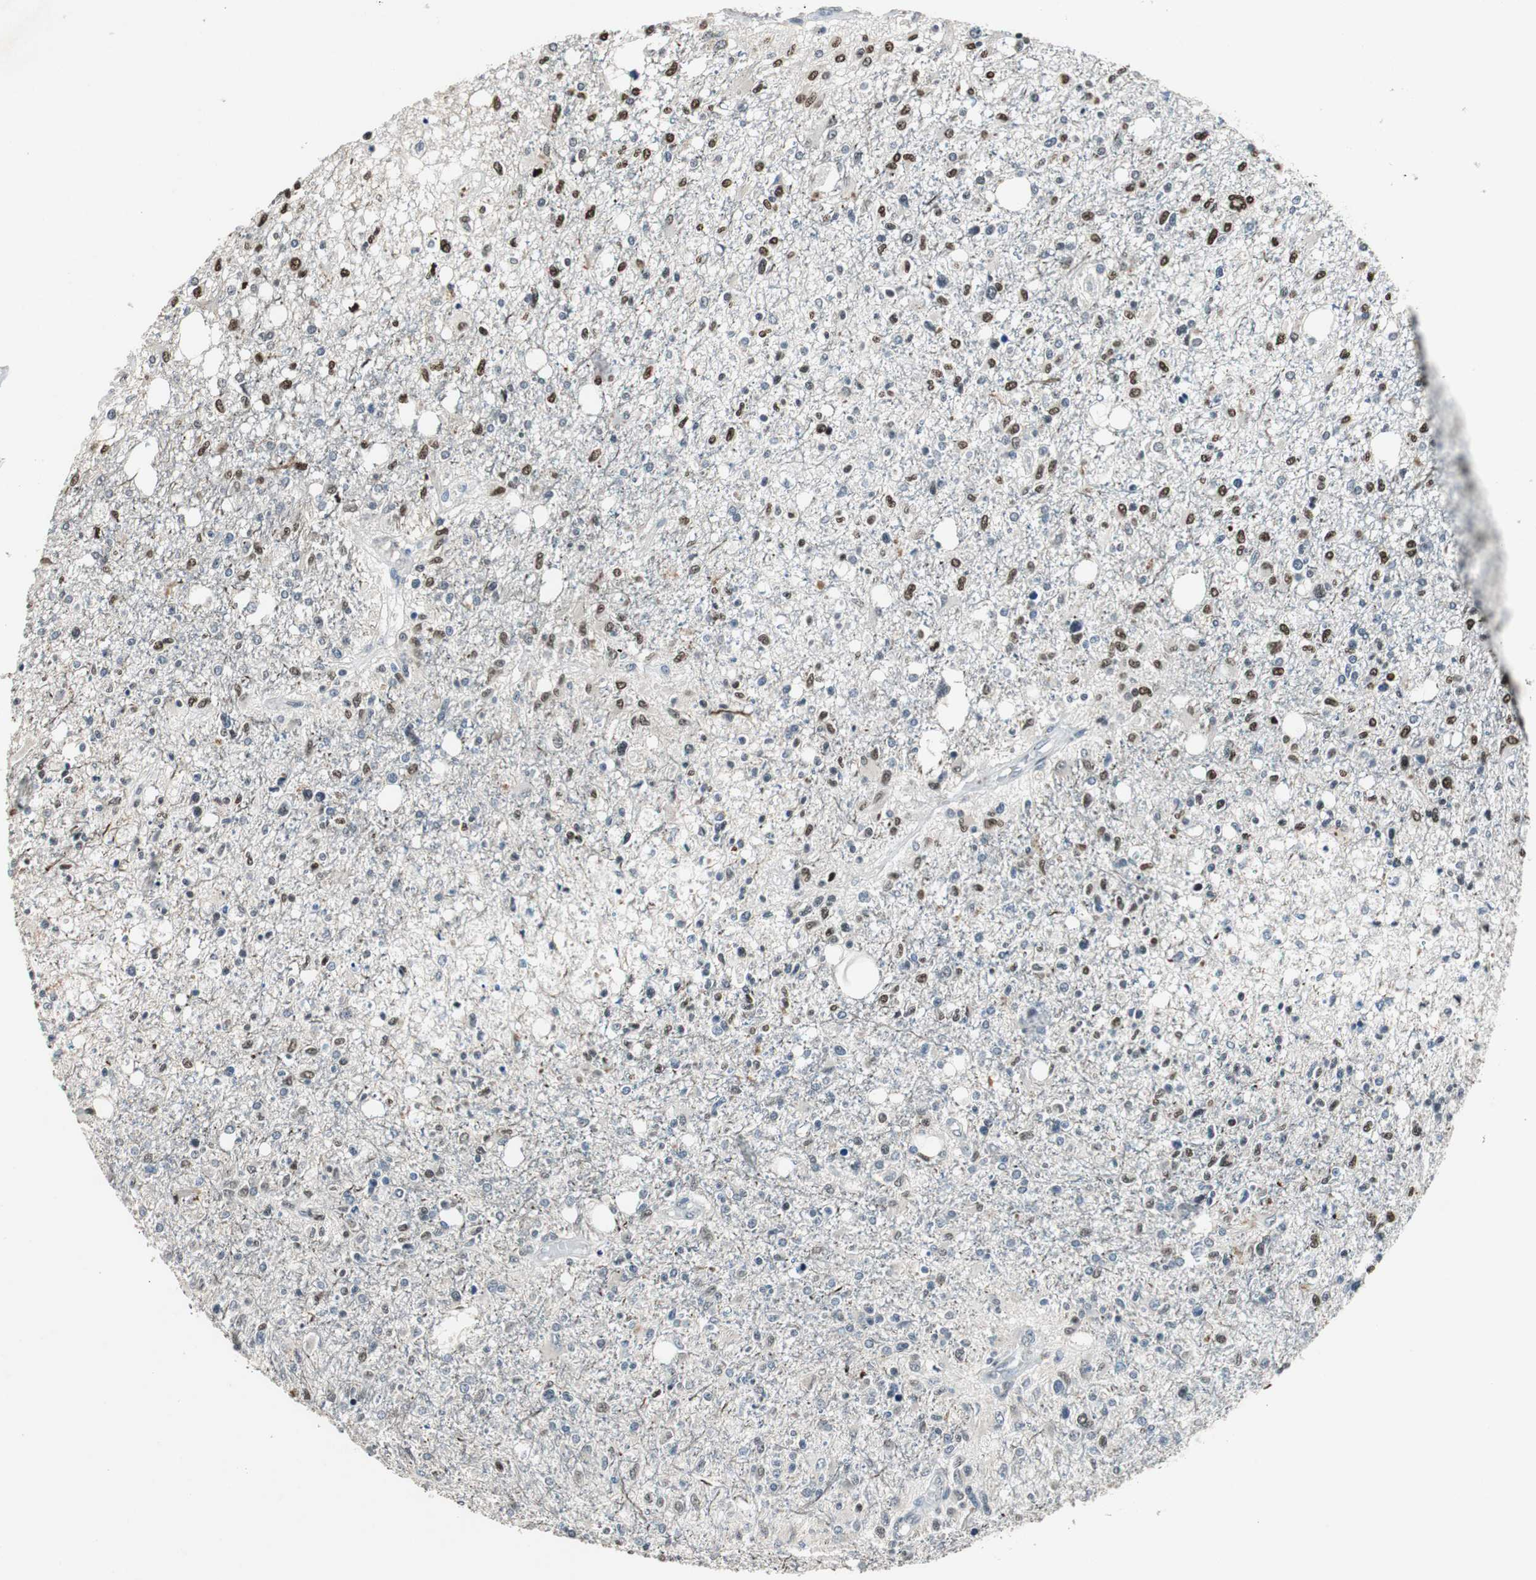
{"staining": {"intensity": "strong", "quantity": "25%-75%", "location": "nuclear"}, "tissue": "glioma", "cell_type": "Tumor cells", "image_type": "cancer", "snomed": [{"axis": "morphology", "description": "Glioma, malignant, High grade"}, {"axis": "topography", "description": "Cerebral cortex"}], "caption": "IHC of human high-grade glioma (malignant) shows high levels of strong nuclear staining in approximately 25%-75% of tumor cells.", "gene": "AJUBA", "patient": {"sex": "male", "age": 76}}